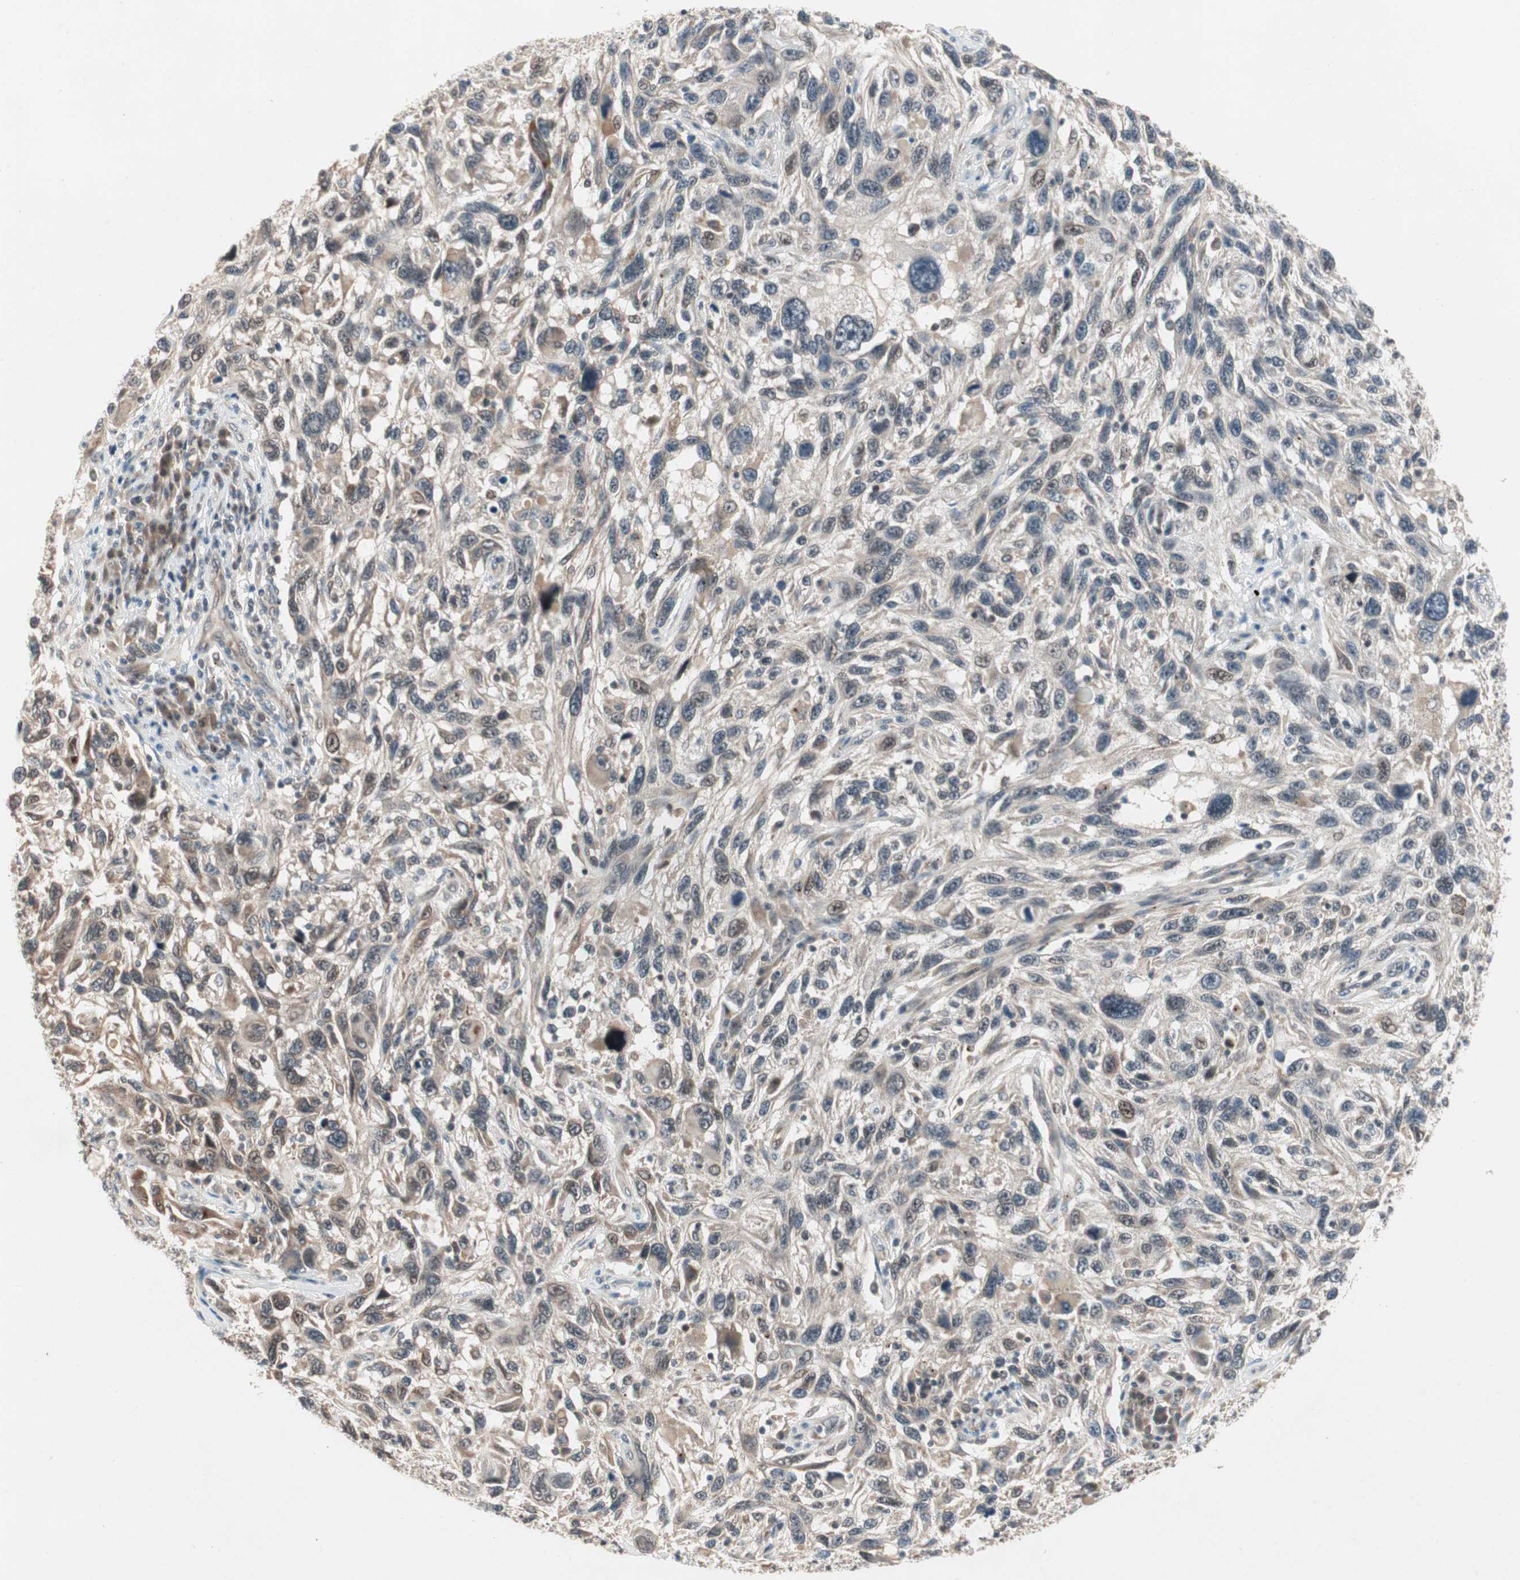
{"staining": {"intensity": "weak", "quantity": "25%-75%", "location": "cytoplasmic/membranous"}, "tissue": "melanoma", "cell_type": "Tumor cells", "image_type": "cancer", "snomed": [{"axis": "morphology", "description": "Malignant melanoma, NOS"}, {"axis": "topography", "description": "Skin"}], "caption": "Weak cytoplasmic/membranous staining for a protein is seen in approximately 25%-75% of tumor cells of melanoma using immunohistochemistry (IHC).", "gene": "PGBD1", "patient": {"sex": "male", "age": 53}}